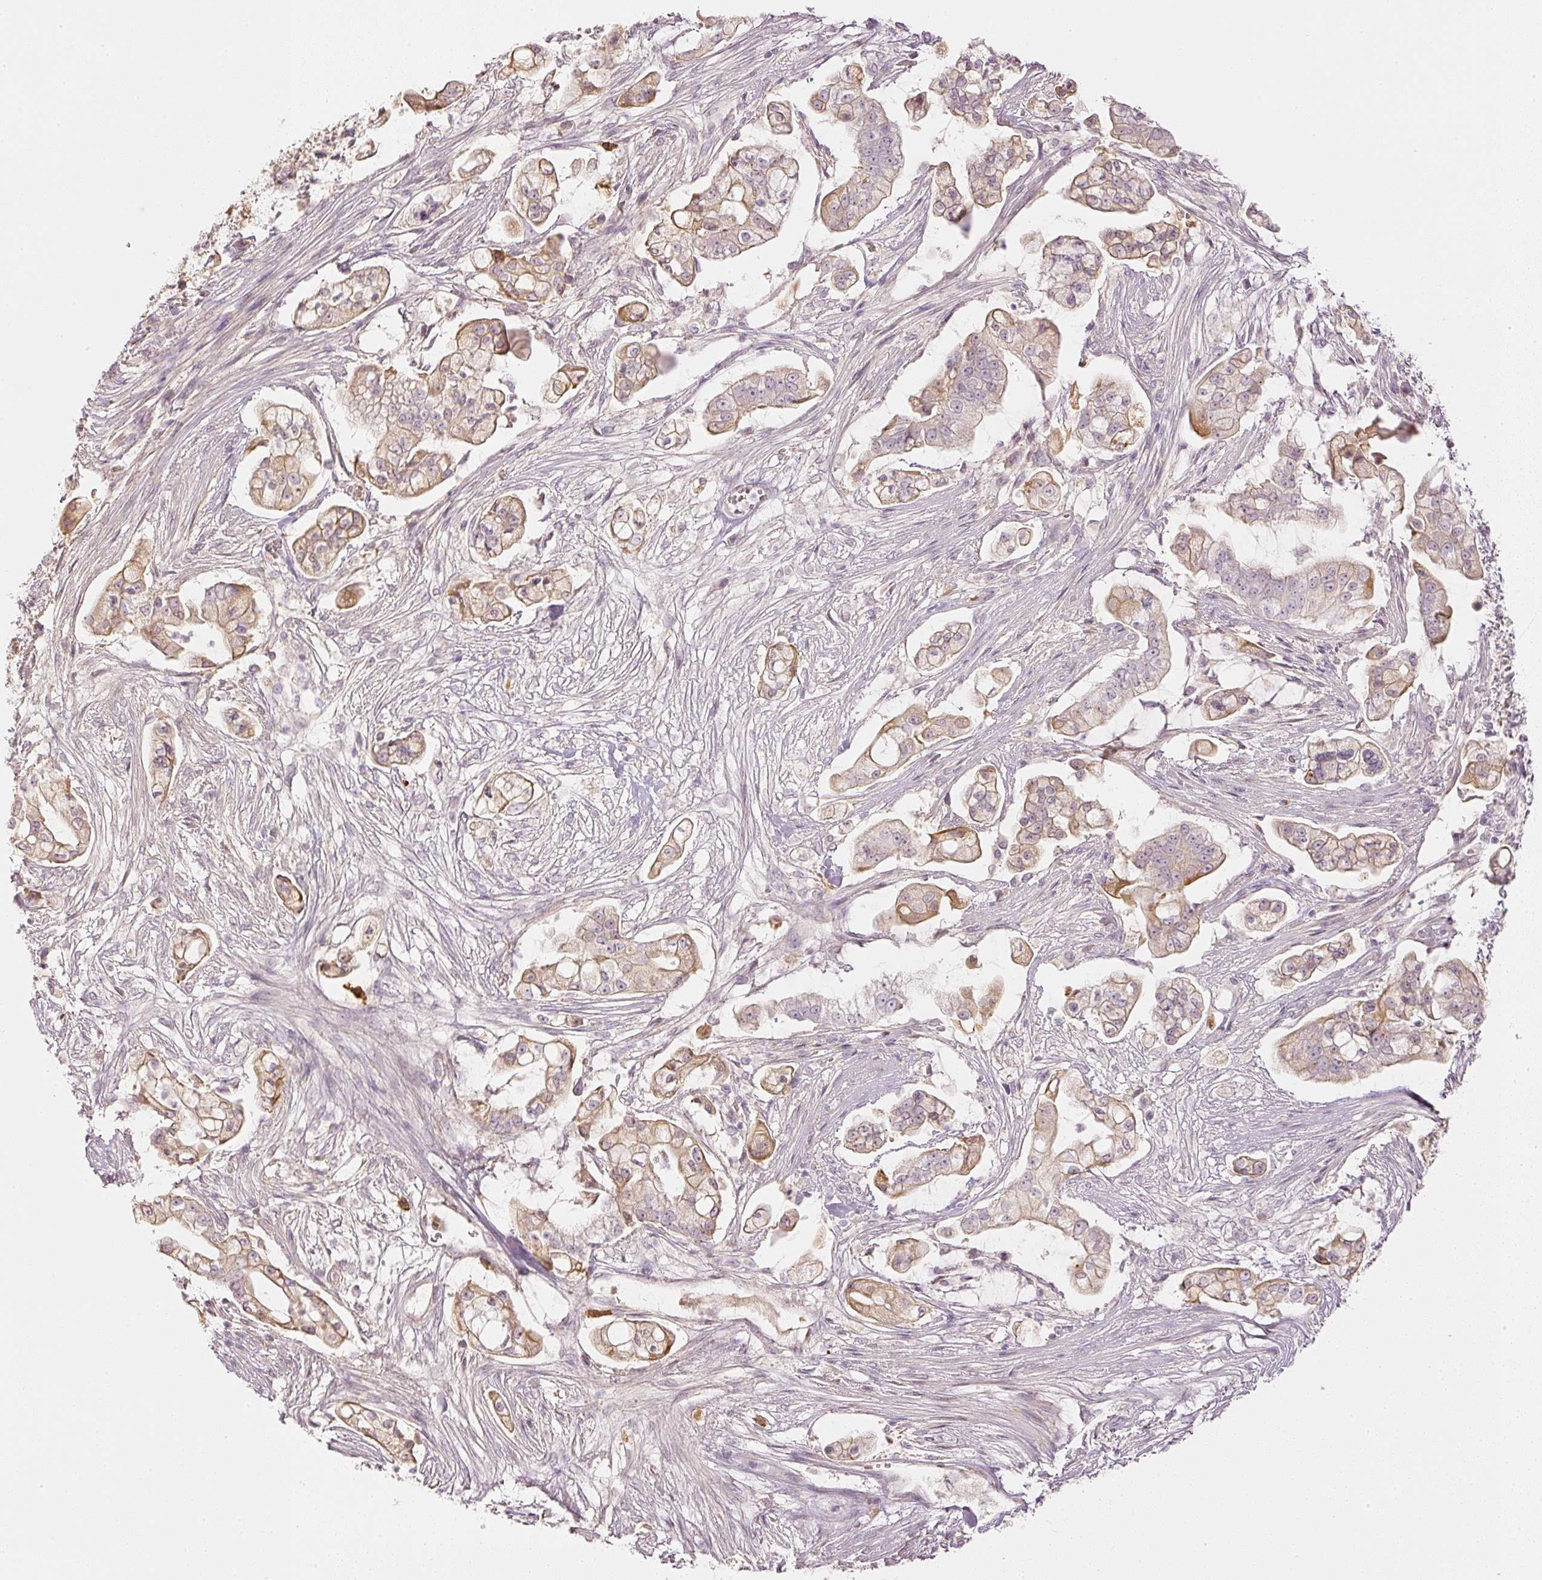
{"staining": {"intensity": "moderate", "quantity": "25%-75%", "location": "cytoplasmic/membranous"}, "tissue": "pancreatic cancer", "cell_type": "Tumor cells", "image_type": "cancer", "snomed": [{"axis": "morphology", "description": "Adenocarcinoma, NOS"}, {"axis": "topography", "description": "Pancreas"}], "caption": "An image of human pancreatic cancer (adenocarcinoma) stained for a protein demonstrates moderate cytoplasmic/membranous brown staining in tumor cells. (DAB (3,3'-diaminobenzidine) IHC with brightfield microscopy, high magnification).", "gene": "GZMA", "patient": {"sex": "female", "age": 69}}